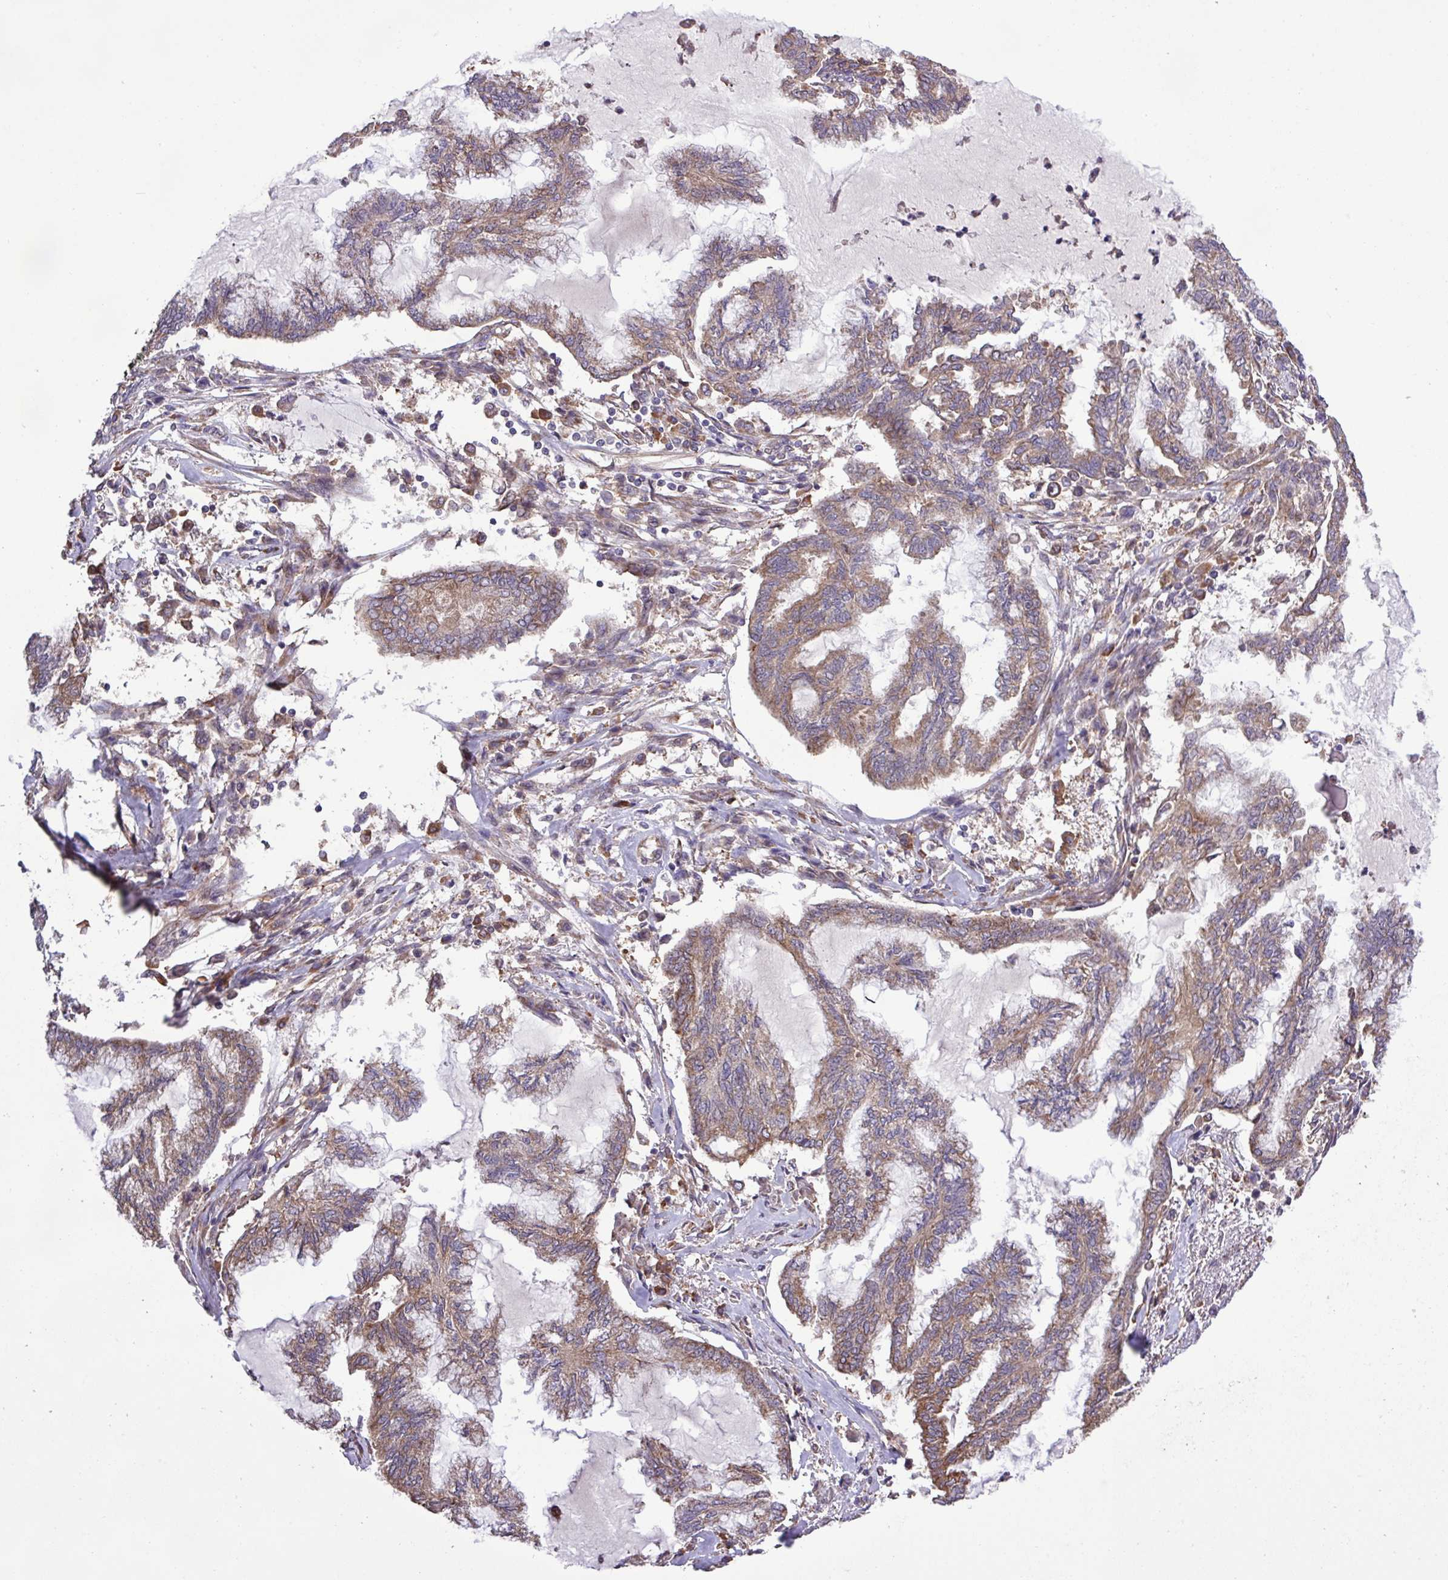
{"staining": {"intensity": "moderate", "quantity": "25%-75%", "location": "cytoplasmic/membranous"}, "tissue": "endometrial cancer", "cell_type": "Tumor cells", "image_type": "cancer", "snomed": [{"axis": "morphology", "description": "Adenocarcinoma, NOS"}, {"axis": "topography", "description": "Endometrium"}], "caption": "Endometrial adenocarcinoma stained with a protein marker displays moderate staining in tumor cells.", "gene": "MEGF6", "patient": {"sex": "female", "age": 86}}